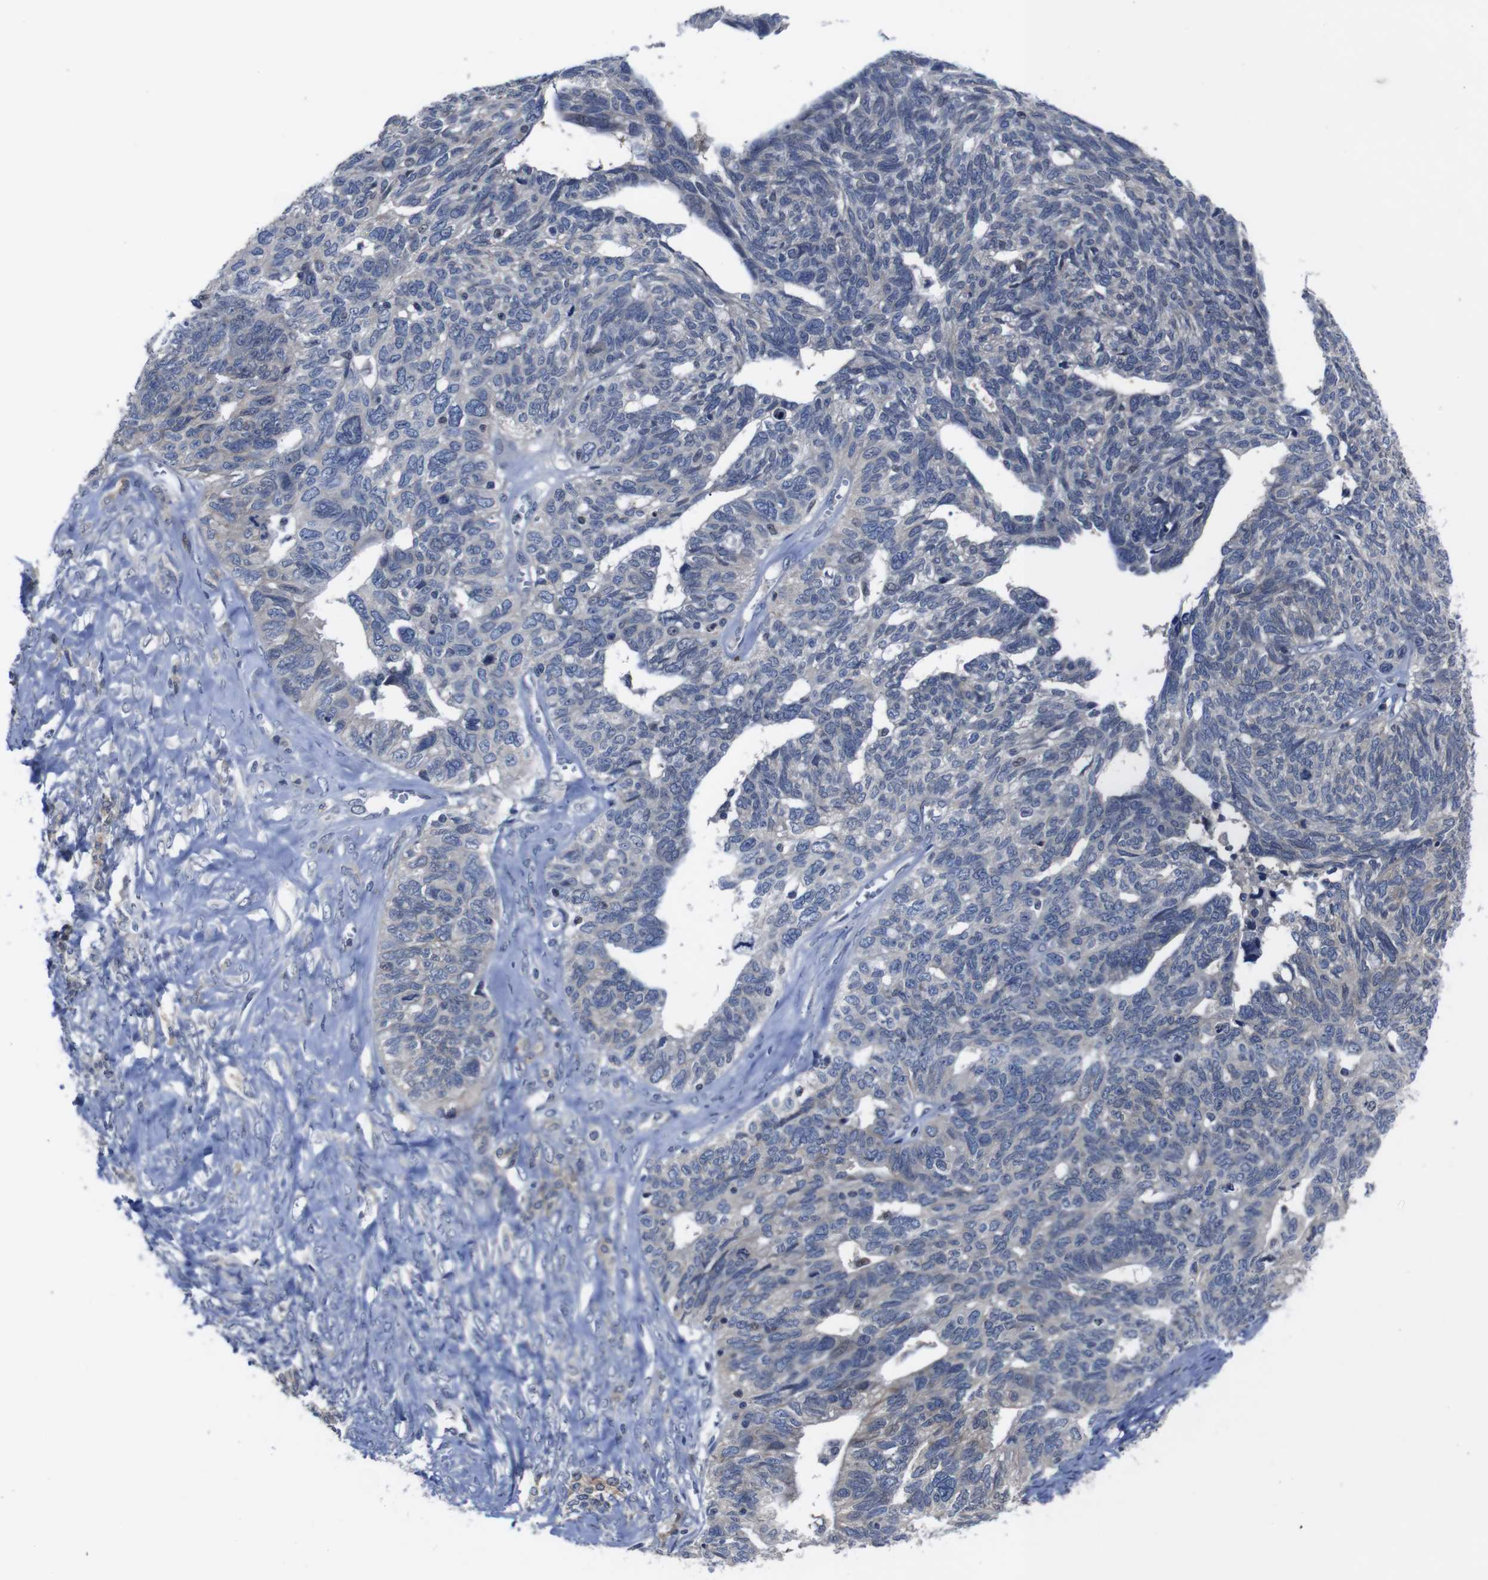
{"staining": {"intensity": "moderate", "quantity": "<25%", "location": "cytoplasmic/membranous"}, "tissue": "ovarian cancer", "cell_type": "Tumor cells", "image_type": "cancer", "snomed": [{"axis": "morphology", "description": "Cystadenocarcinoma, serous, NOS"}, {"axis": "topography", "description": "Ovary"}], "caption": "Human ovarian cancer (serous cystadenocarcinoma) stained for a protein (brown) displays moderate cytoplasmic/membranous positive staining in about <25% of tumor cells.", "gene": "SEMA4B", "patient": {"sex": "female", "age": 79}}